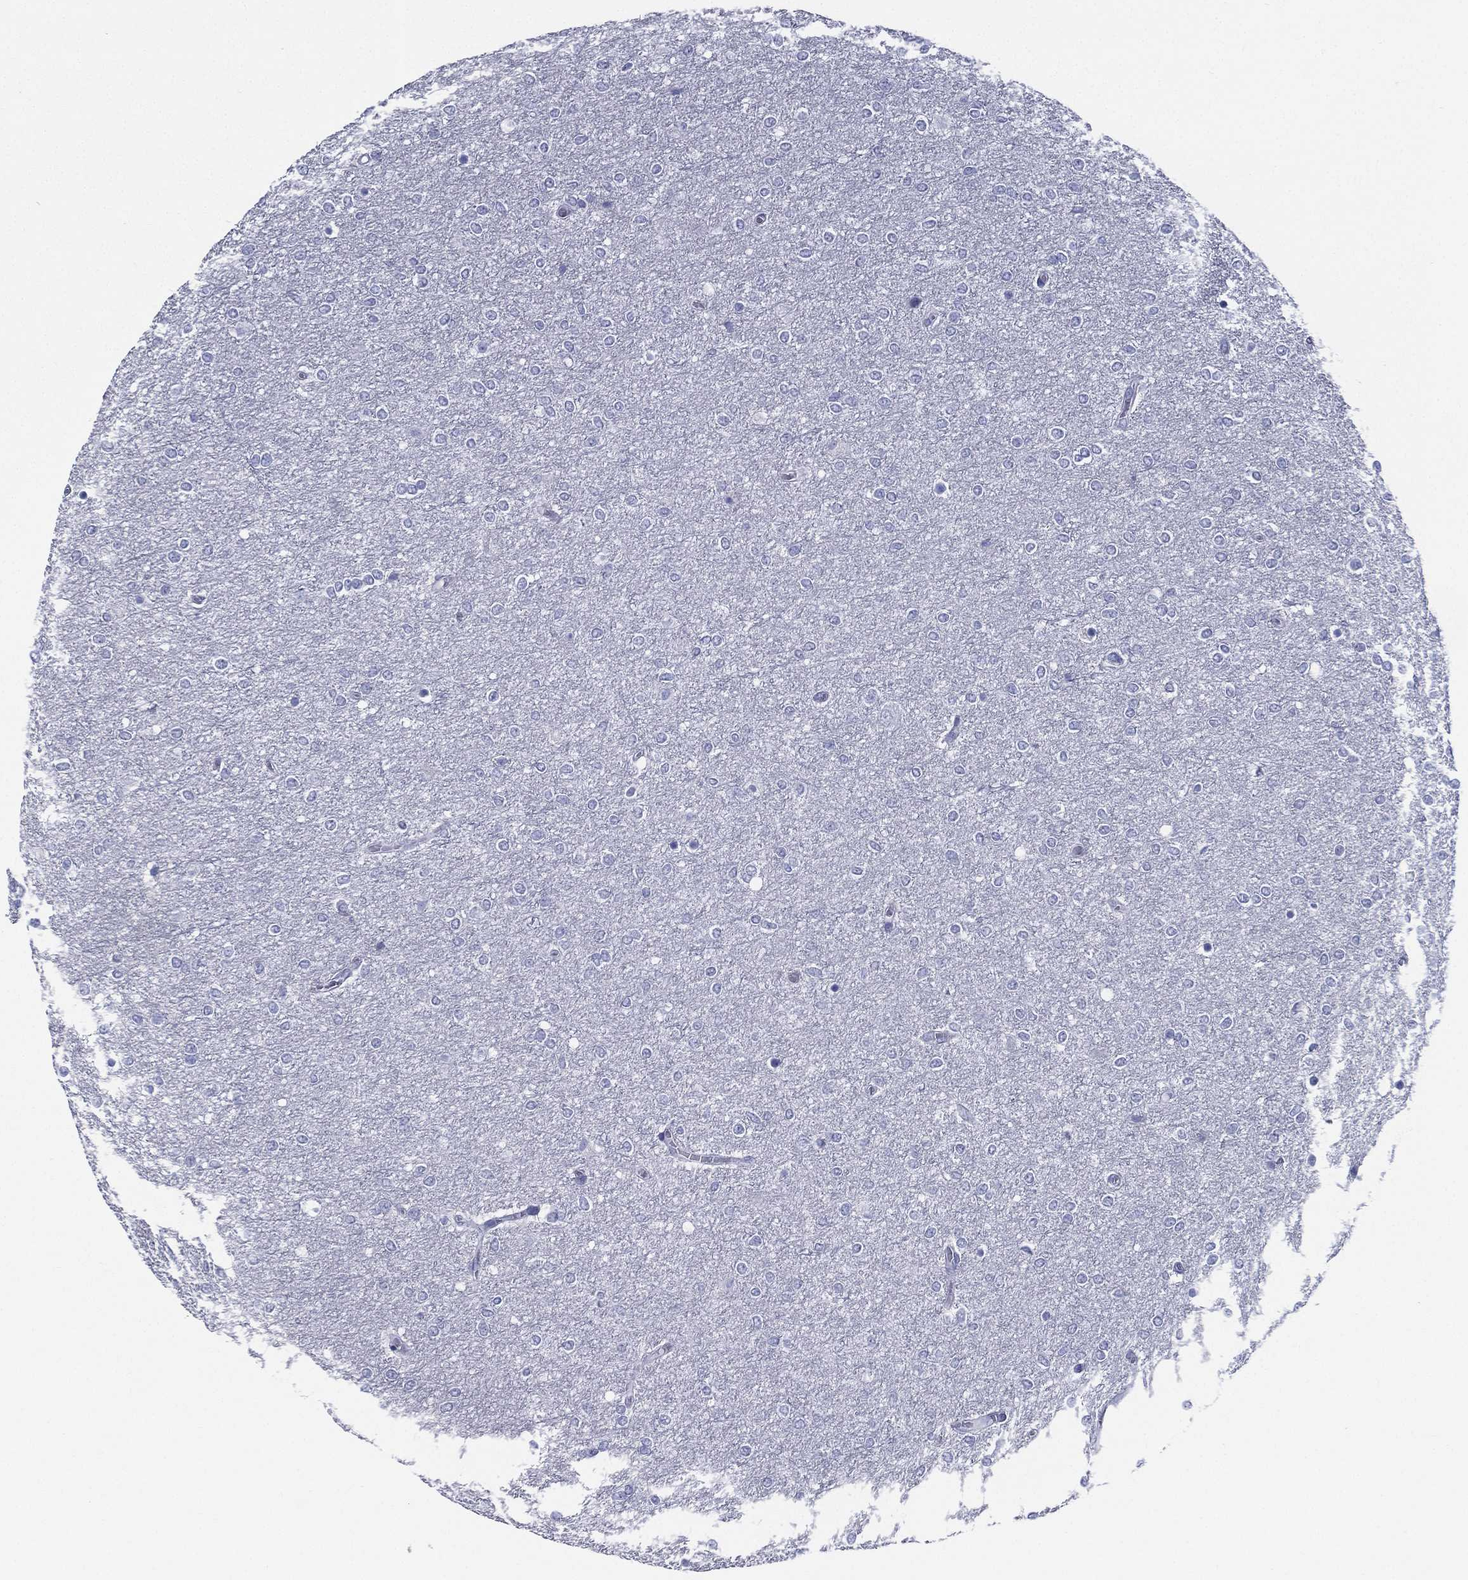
{"staining": {"intensity": "negative", "quantity": "none", "location": "none"}, "tissue": "glioma", "cell_type": "Tumor cells", "image_type": "cancer", "snomed": [{"axis": "morphology", "description": "Glioma, malignant, High grade"}, {"axis": "topography", "description": "Brain"}], "caption": "Glioma was stained to show a protein in brown. There is no significant positivity in tumor cells.", "gene": "RSPH4A", "patient": {"sex": "female", "age": 61}}